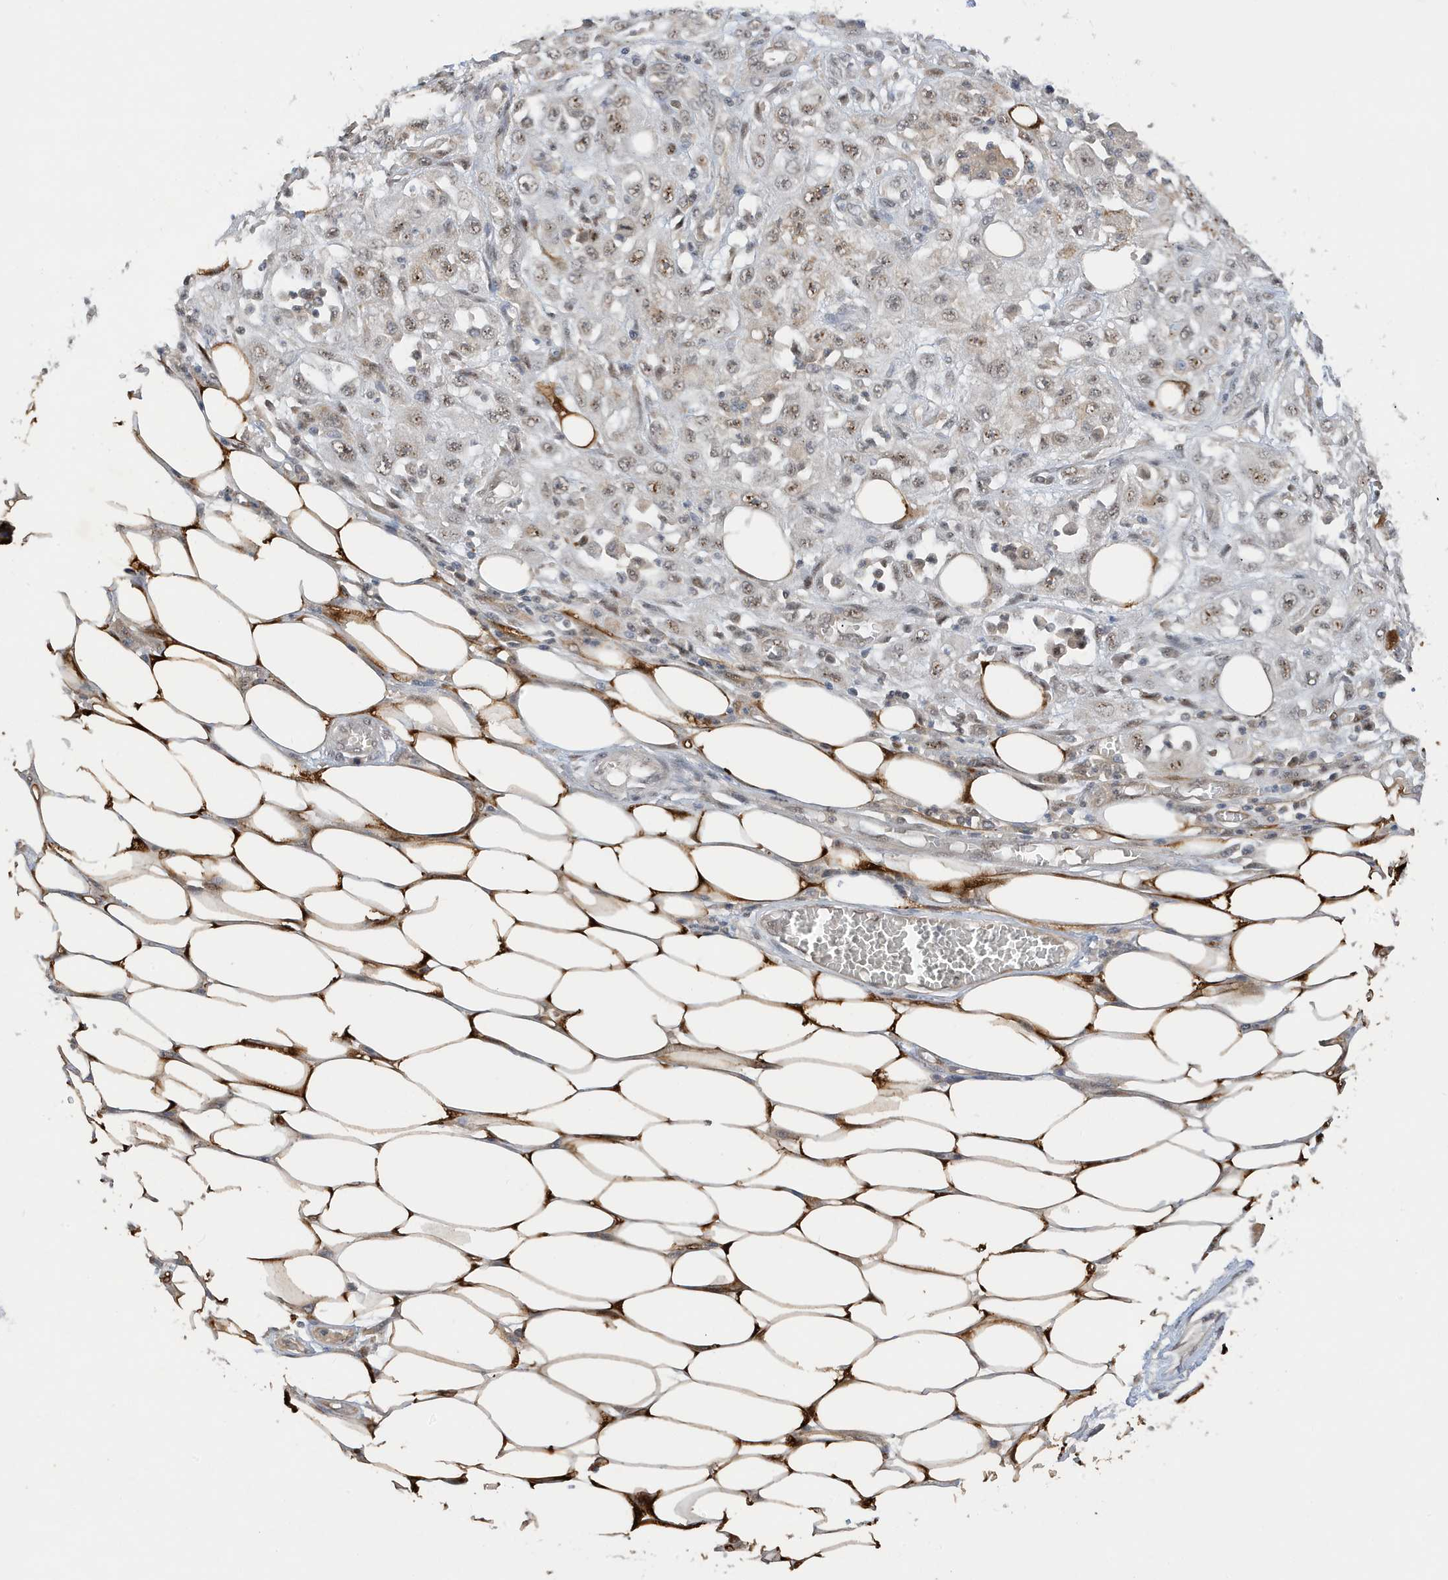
{"staining": {"intensity": "weak", "quantity": "25%-75%", "location": "nuclear"}, "tissue": "skin cancer", "cell_type": "Tumor cells", "image_type": "cancer", "snomed": [{"axis": "morphology", "description": "Squamous cell carcinoma, NOS"}, {"axis": "morphology", "description": "Squamous cell carcinoma, metastatic, NOS"}, {"axis": "topography", "description": "Skin"}, {"axis": "topography", "description": "Lymph node"}], "caption": "Protein expression analysis of human skin squamous cell carcinoma reveals weak nuclear staining in about 25%-75% of tumor cells.", "gene": "MAST3", "patient": {"sex": "male", "age": 75}}